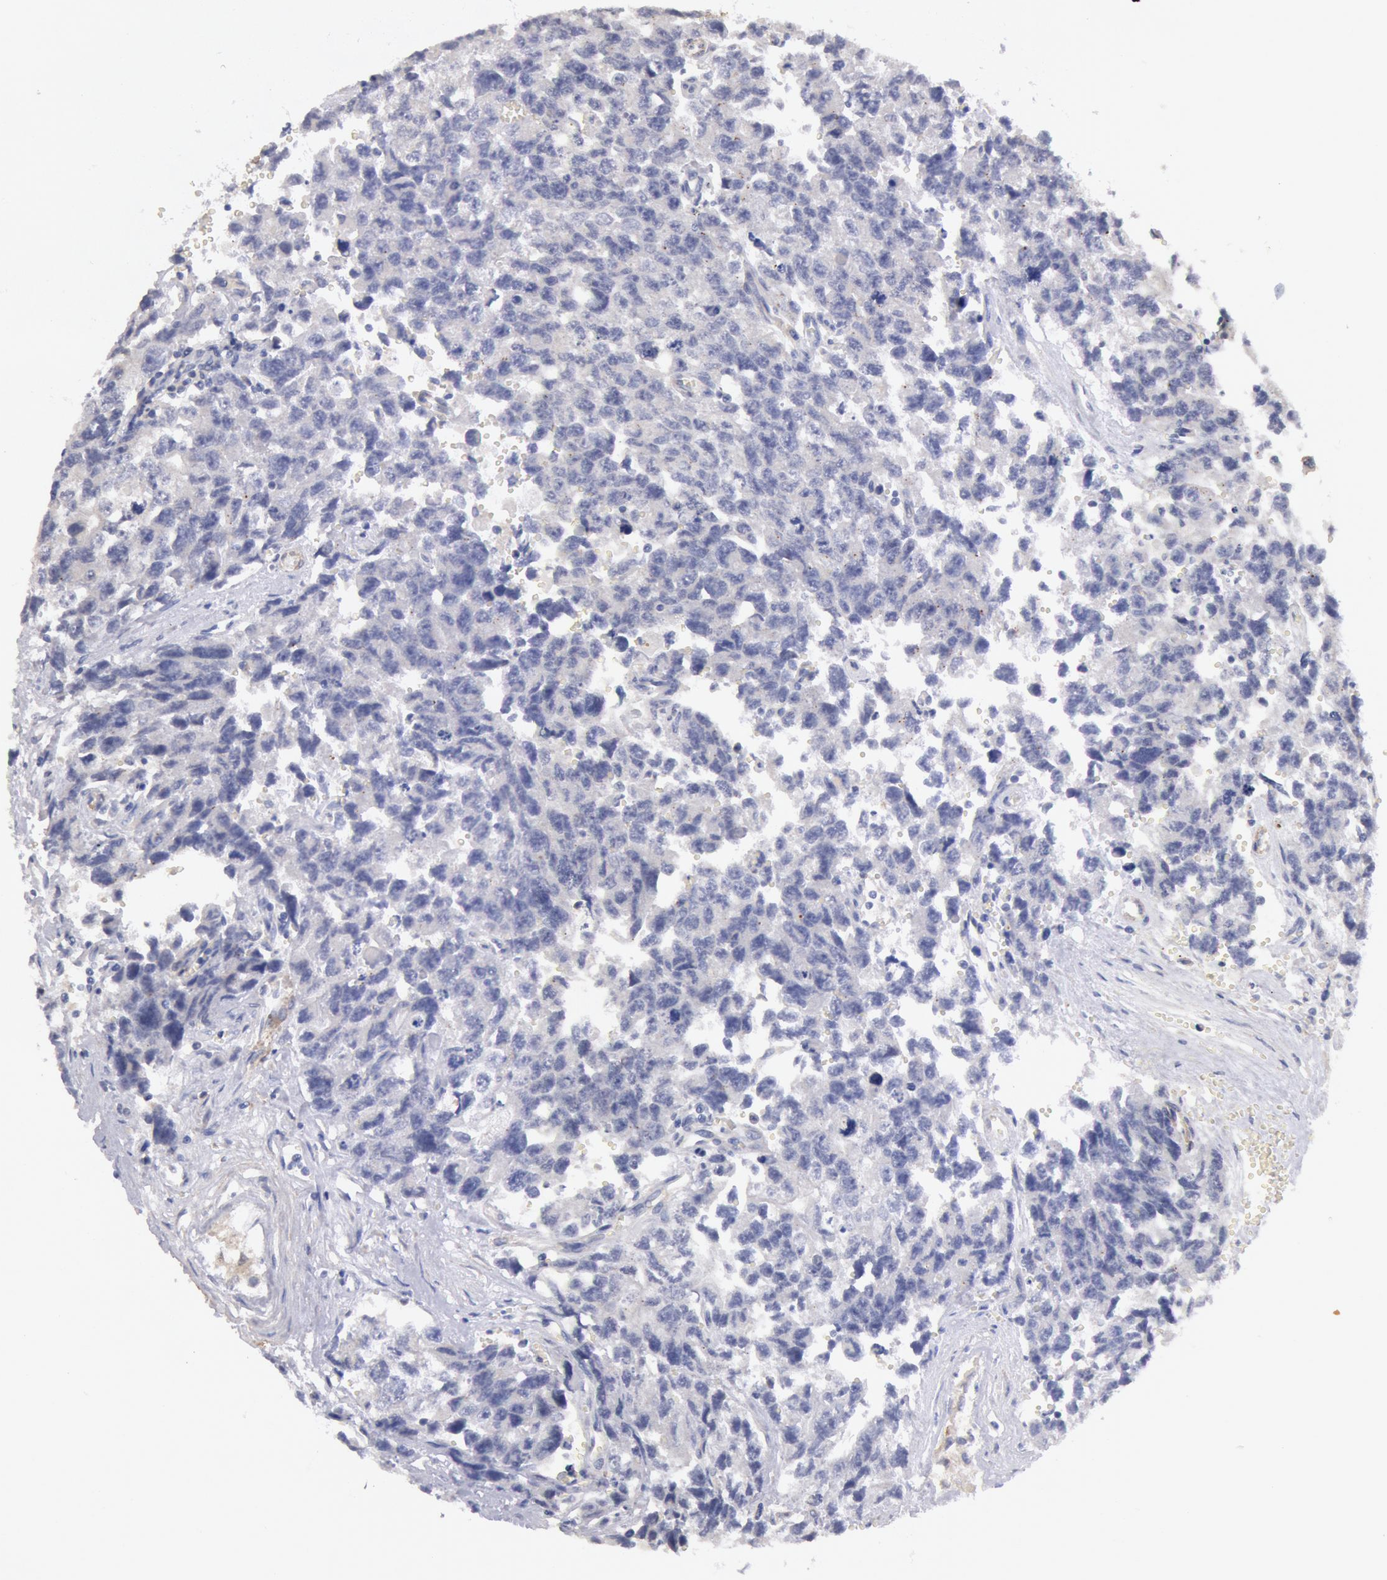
{"staining": {"intensity": "negative", "quantity": "none", "location": "none"}, "tissue": "testis cancer", "cell_type": "Tumor cells", "image_type": "cancer", "snomed": [{"axis": "morphology", "description": "Carcinoma, Embryonal, NOS"}, {"axis": "topography", "description": "Testis"}], "caption": "Immunohistochemistry of human testis cancer reveals no expression in tumor cells.", "gene": "TMED8", "patient": {"sex": "male", "age": 31}}